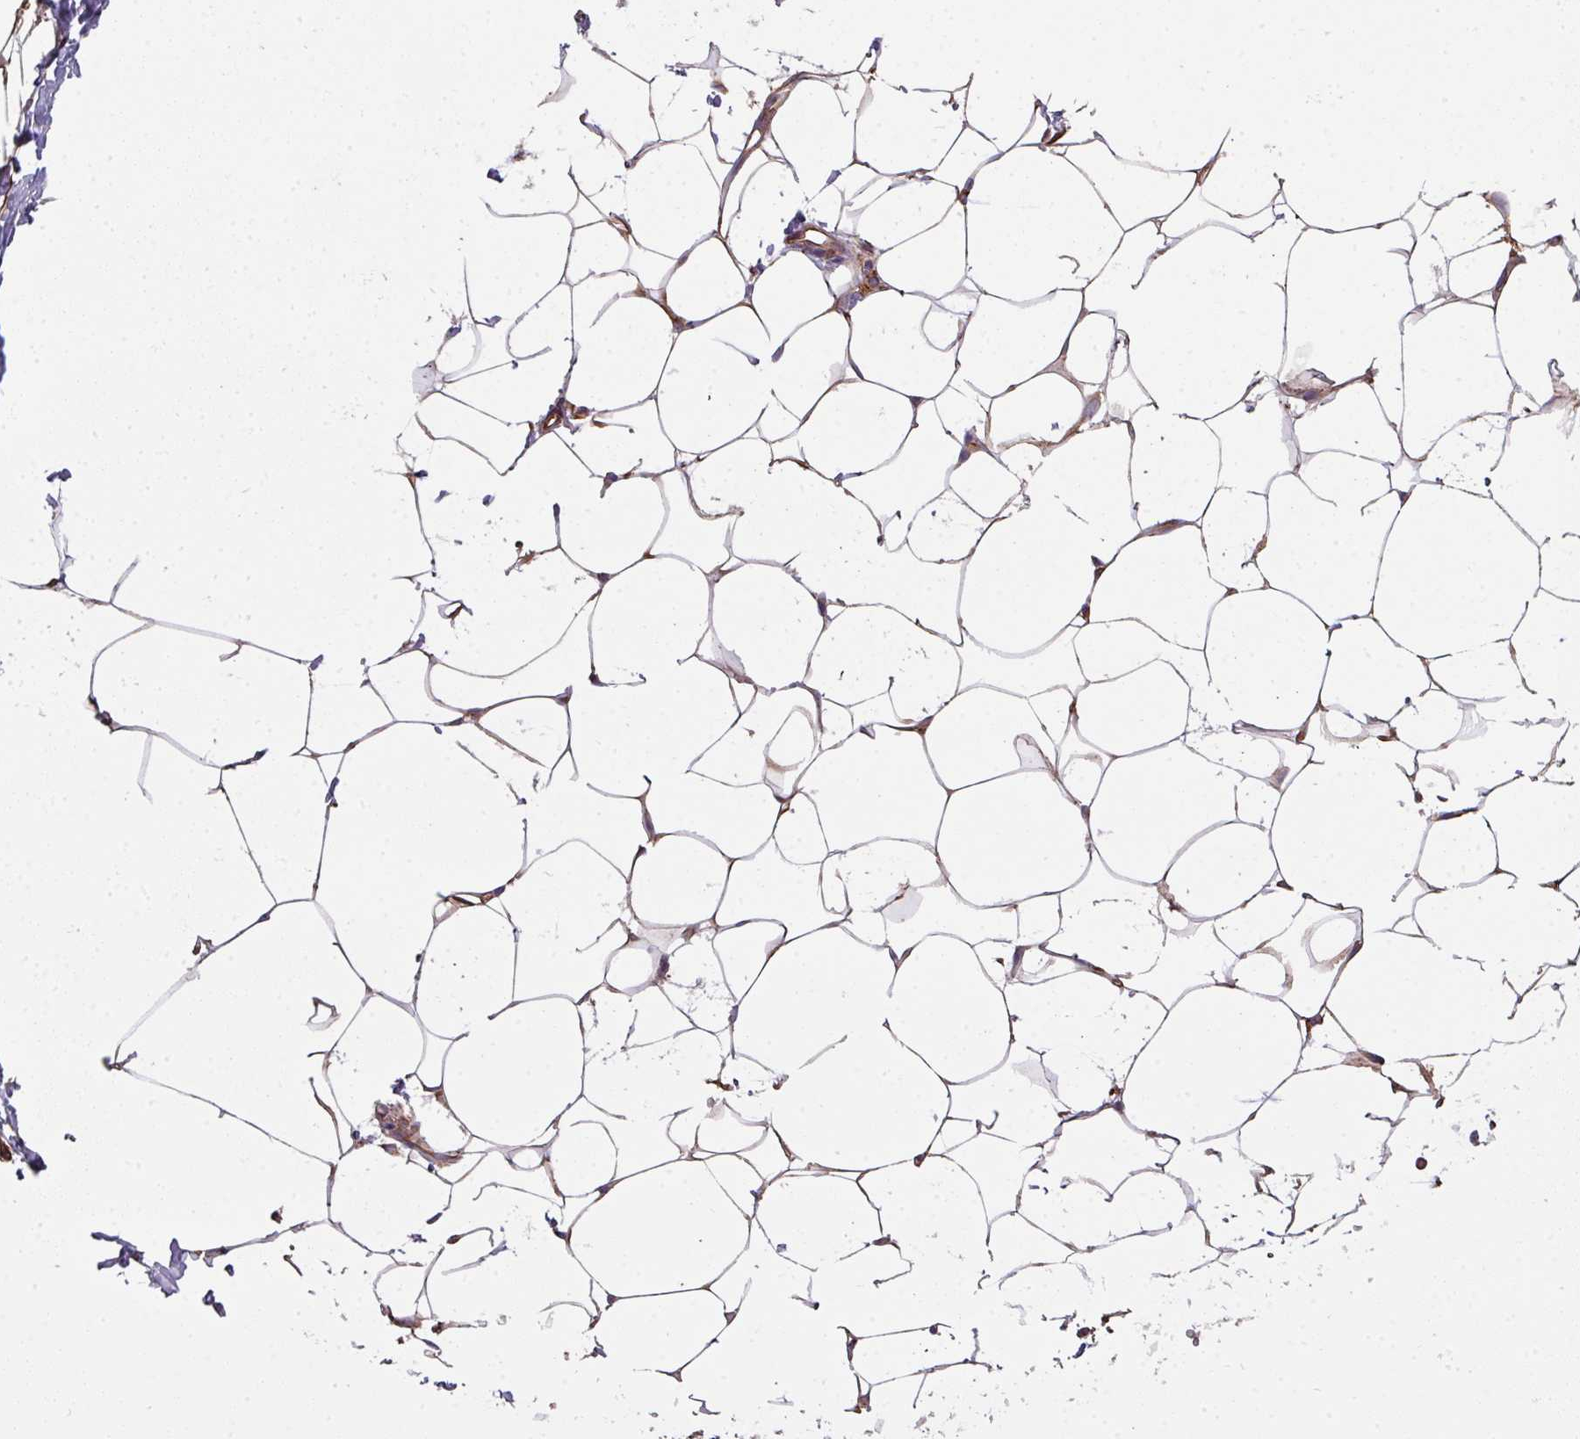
{"staining": {"intensity": "moderate", "quantity": ">75%", "location": "cytoplasmic/membranous"}, "tissue": "breast", "cell_type": "Adipocytes", "image_type": "normal", "snomed": [{"axis": "morphology", "description": "Normal tissue, NOS"}, {"axis": "topography", "description": "Breast"}], "caption": "Breast stained with immunohistochemistry shows moderate cytoplasmic/membranous positivity in approximately >75% of adipocytes. The staining is performed using DAB (3,3'-diaminobenzidine) brown chromogen to label protein expression. The nuclei are counter-stained blue using hematoxylin.", "gene": "FAT4", "patient": {"sex": "female", "age": 27}}